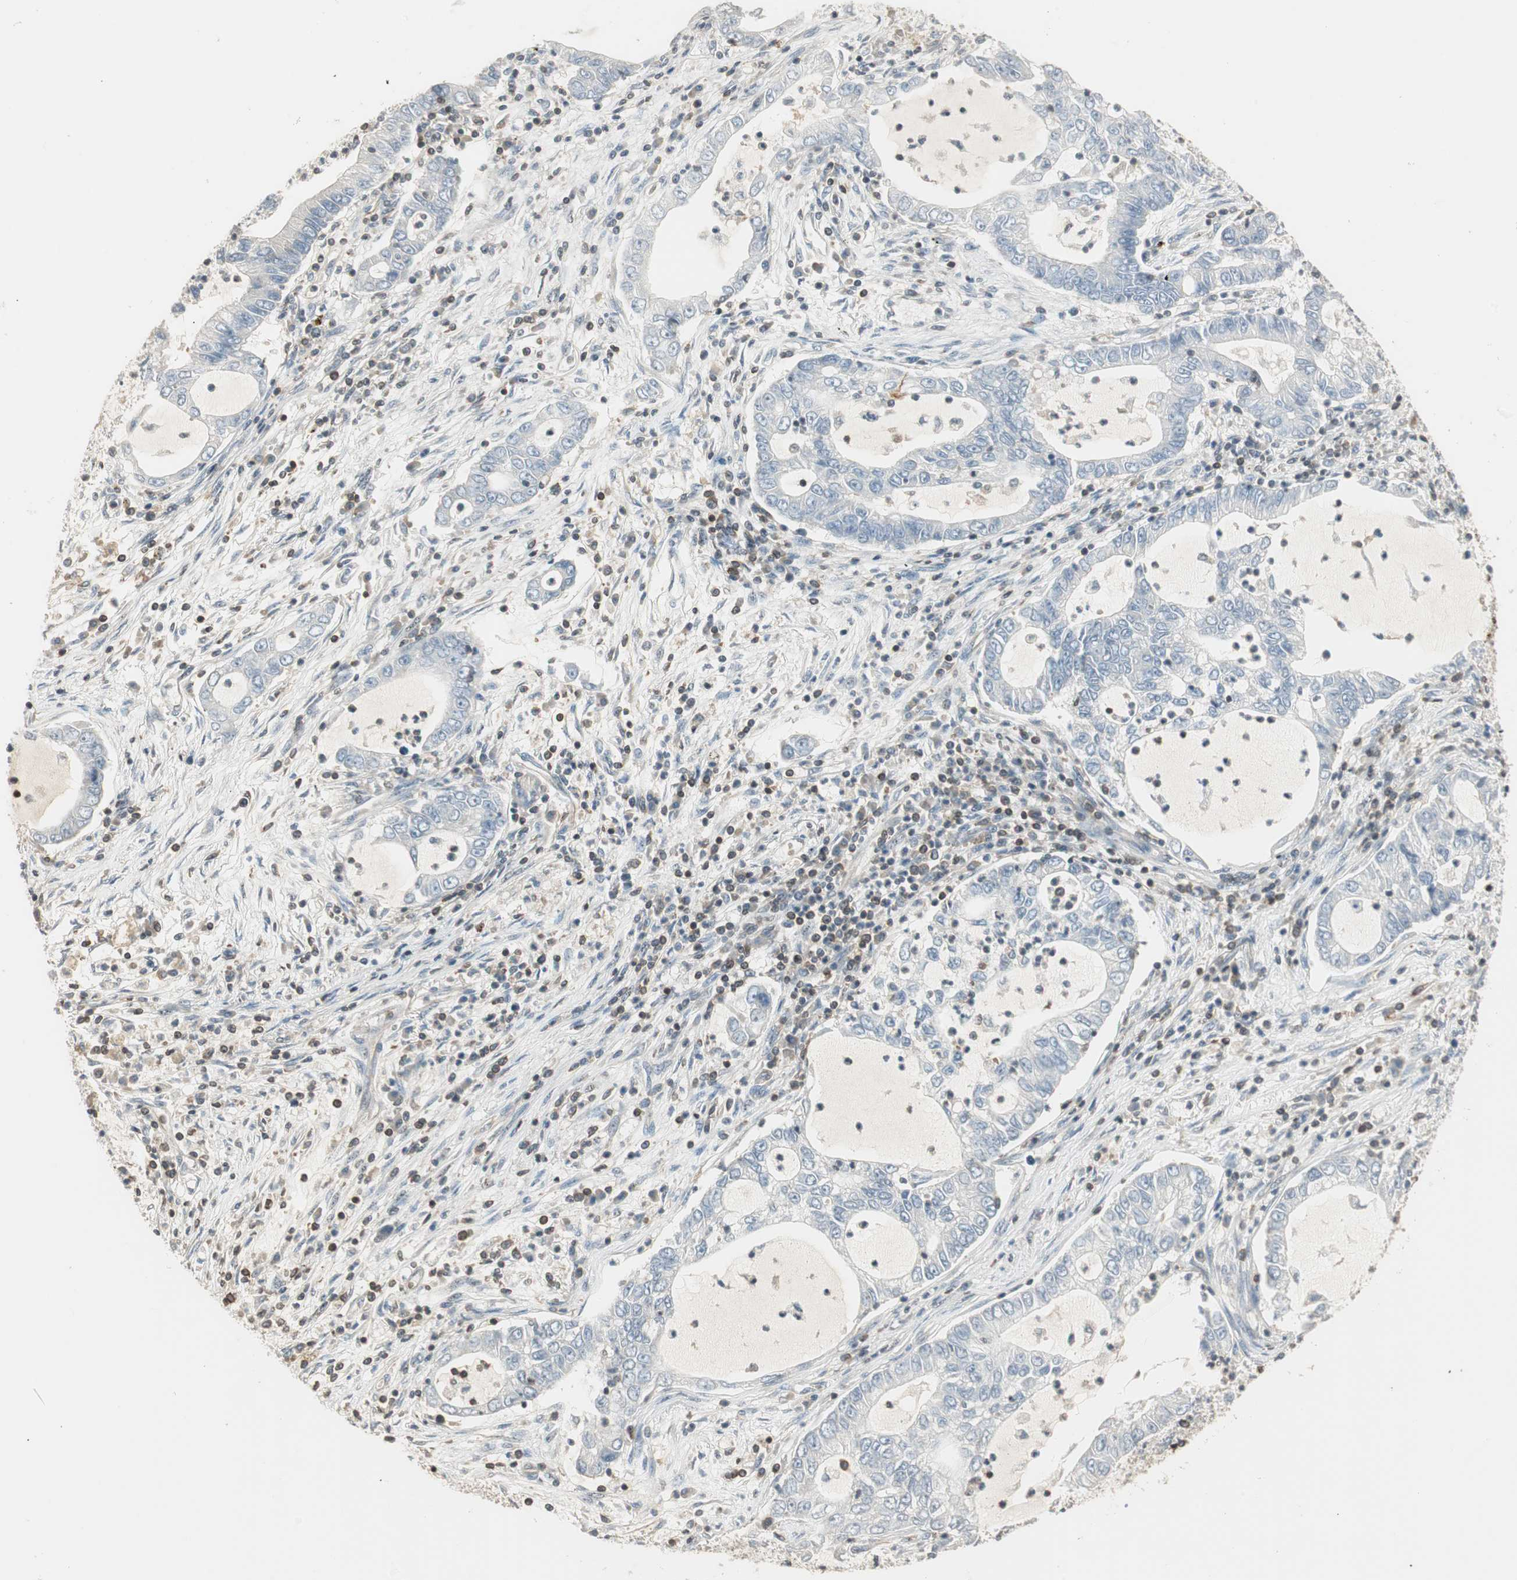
{"staining": {"intensity": "negative", "quantity": "none", "location": "none"}, "tissue": "lung cancer", "cell_type": "Tumor cells", "image_type": "cancer", "snomed": [{"axis": "morphology", "description": "Adenocarcinoma, NOS"}, {"axis": "topography", "description": "Lung"}], "caption": "Immunohistochemical staining of human adenocarcinoma (lung) shows no significant positivity in tumor cells.", "gene": "CRLF3", "patient": {"sex": "female", "age": 51}}